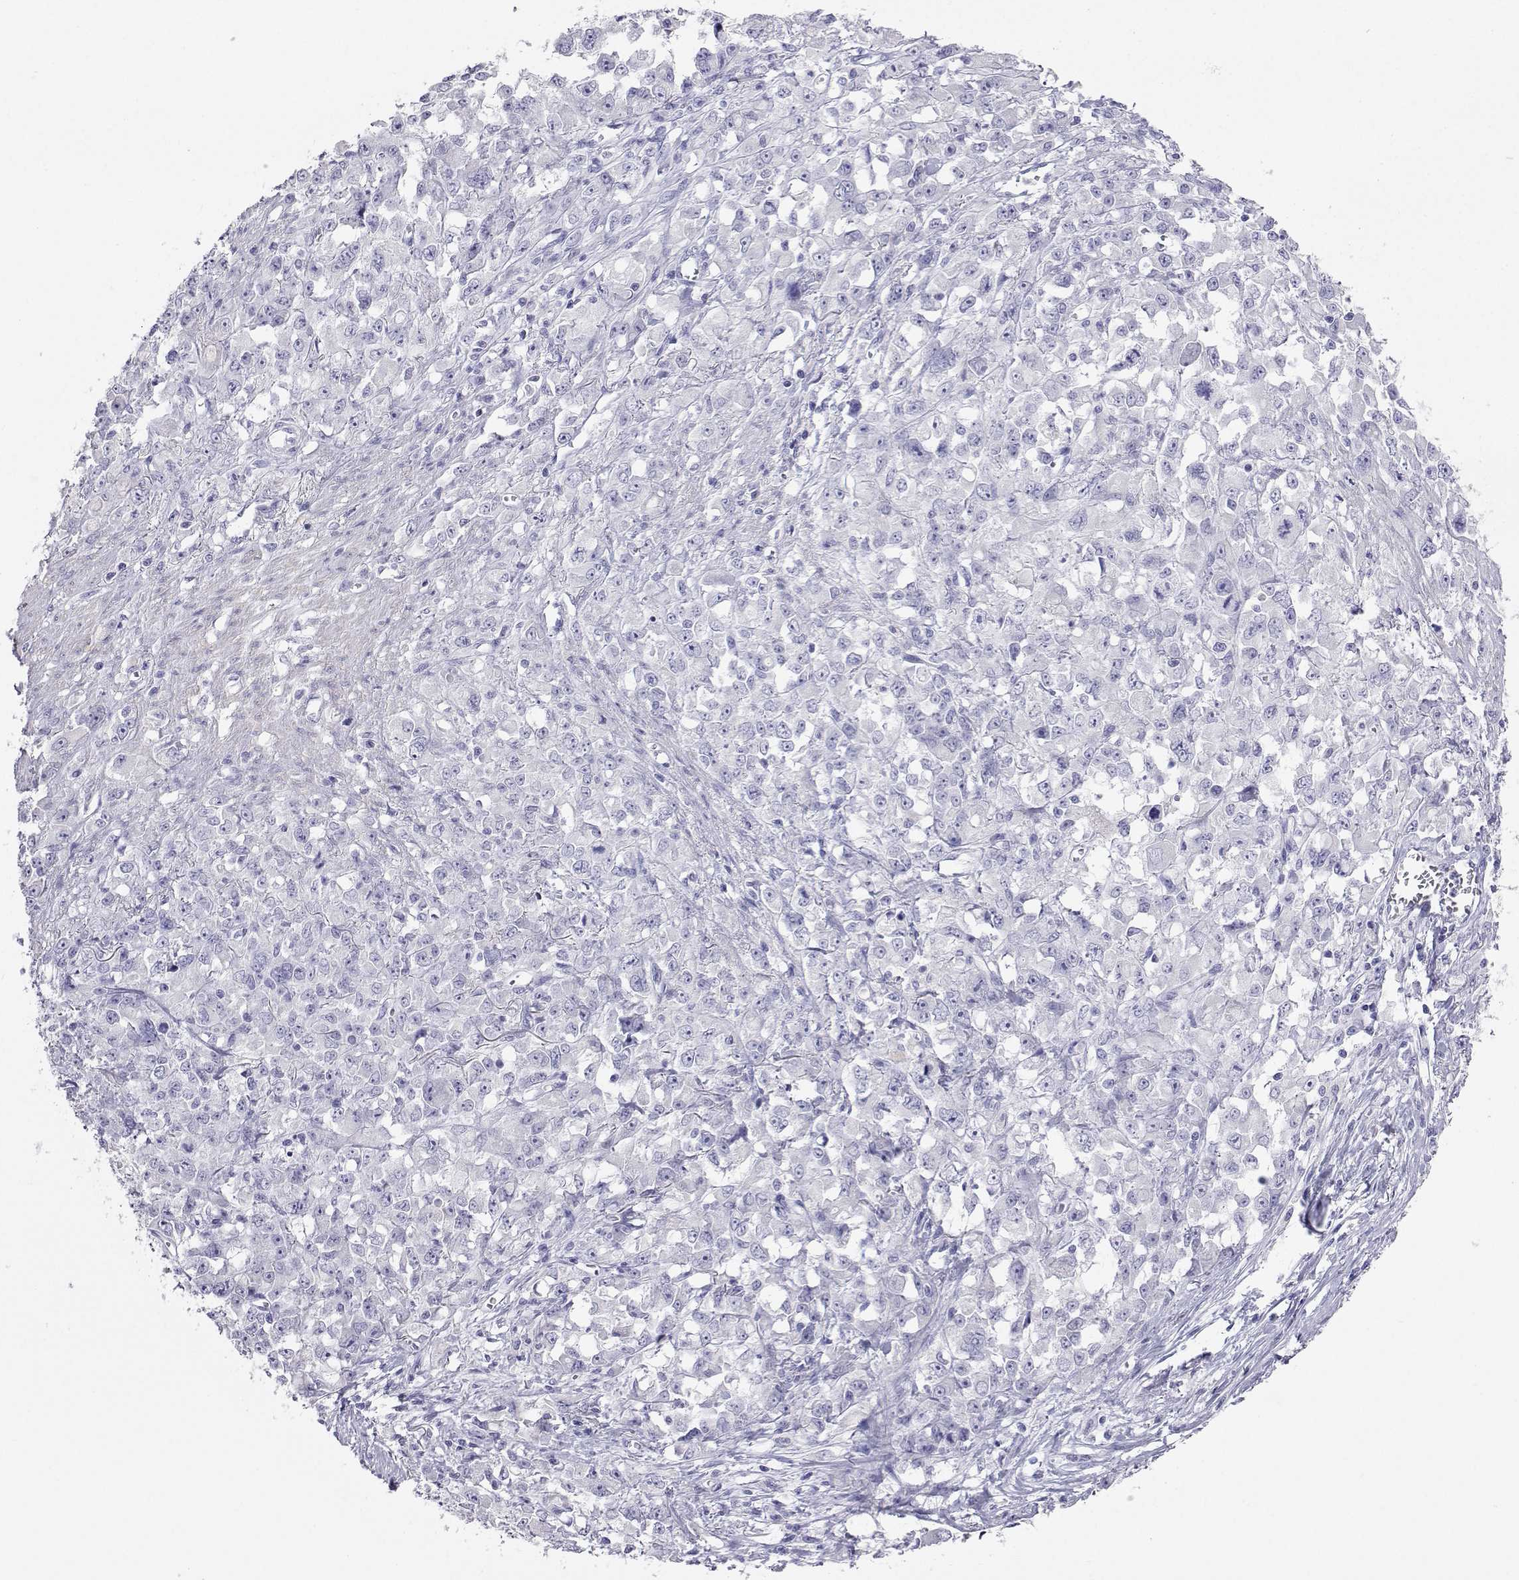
{"staining": {"intensity": "negative", "quantity": "none", "location": "none"}, "tissue": "stomach cancer", "cell_type": "Tumor cells", "image_type": "cancer", "snomed": [{"axis": "morphology", "description": "Adenocarcinoma, NOS"}, {"axis": "topography", "description": "Stomach"}], "caption": "Protein analysis of stomach adenocarcinoma reveals no significant staining in tumor cells.", "gene": "PLIN4", "patient": {"sex": "female", "age": 76}}